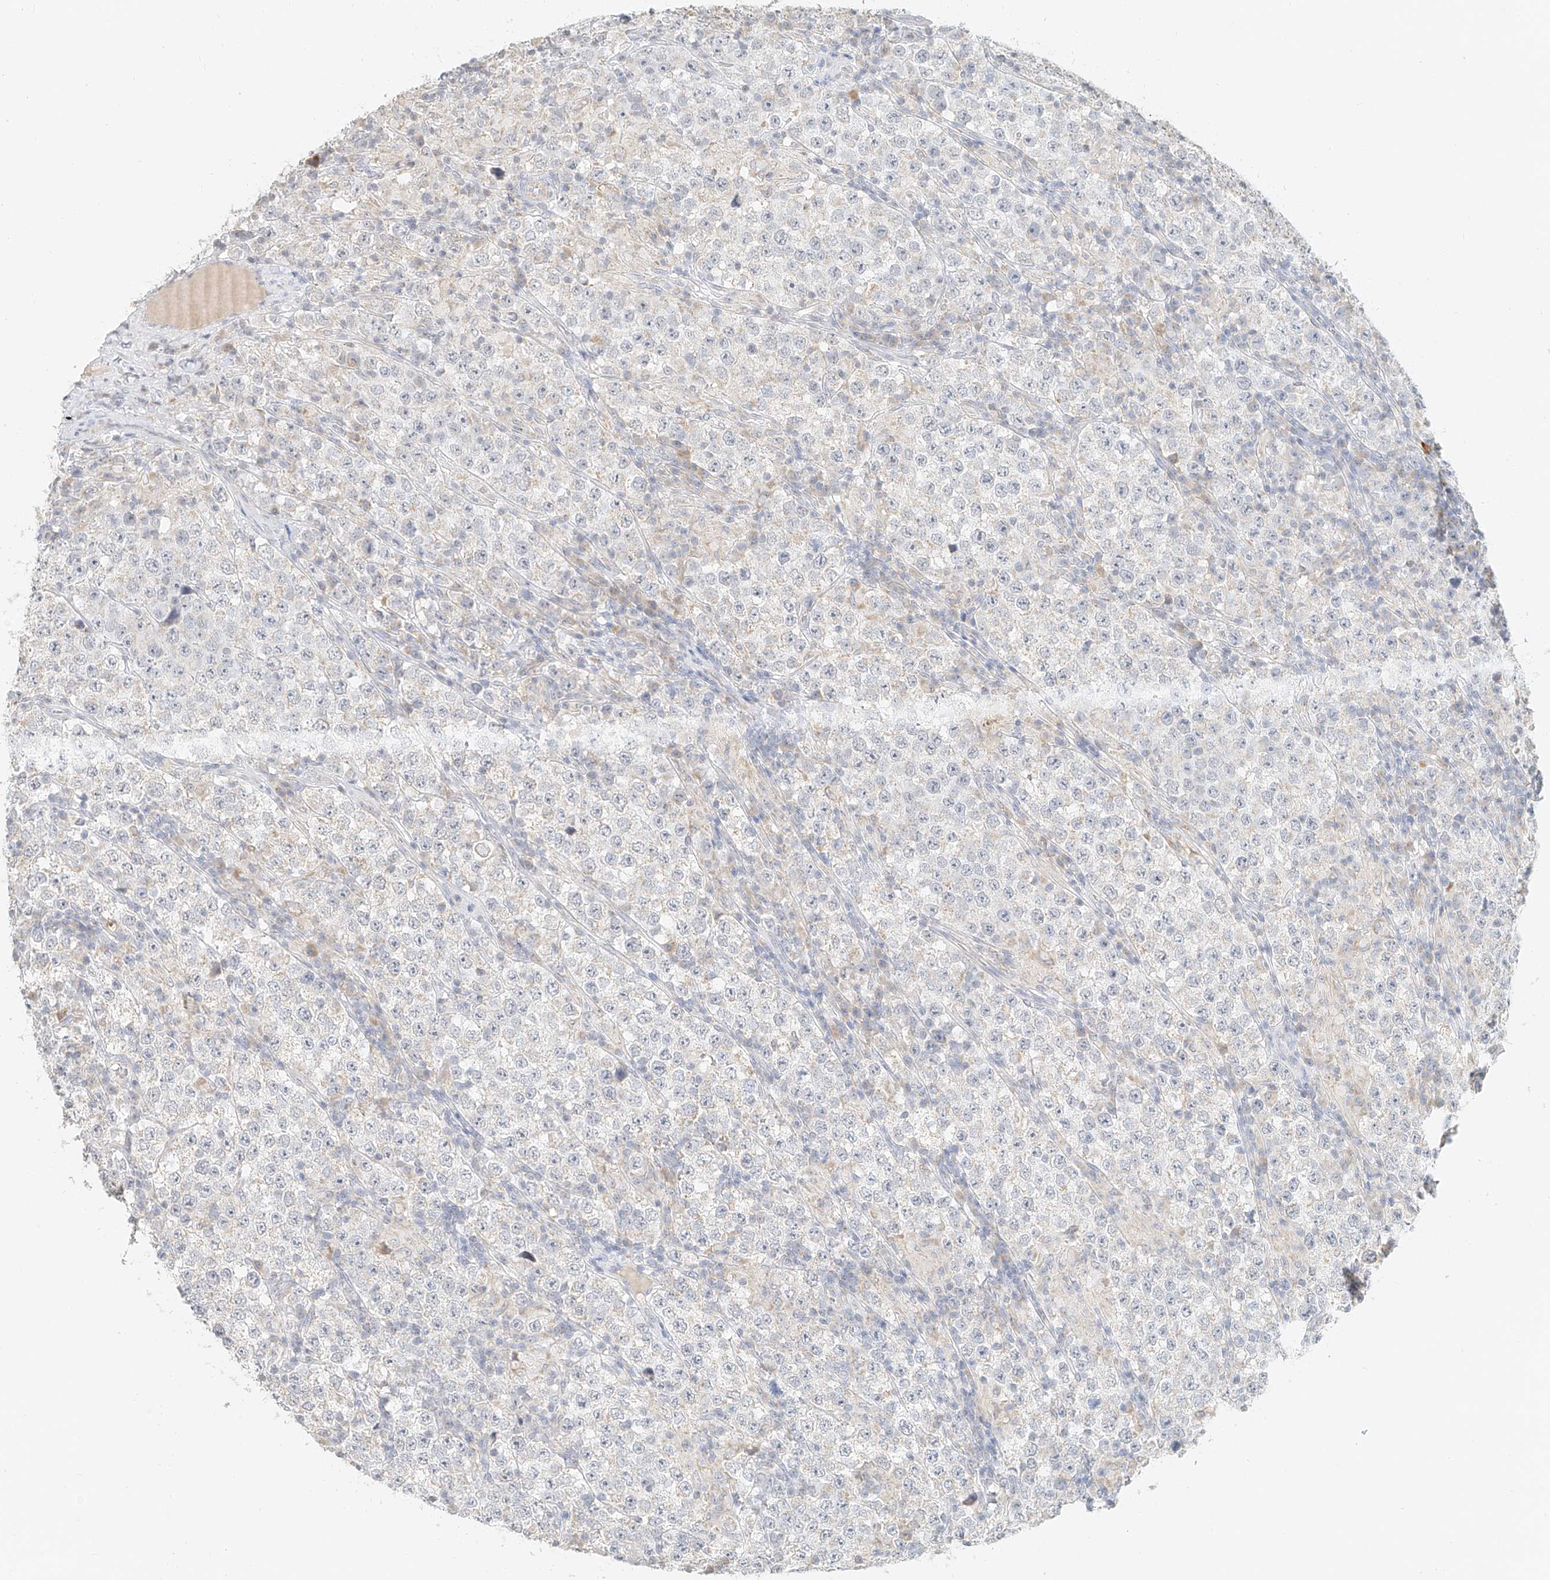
{"staining": {"intensity": "negative", "quantity": "none", "location": "none"}, "tissue": "testis cancer", "cell_type": "Tumor cells", "image_type": "cancer", "snomed": [{"axis": "morphology", "description": "Normal tissue, NOS"}, {"axis": "morphology", "description": "Urothelial carcinoma, High grade"}, {"axis": "morphology", "description": "Seminoma, NOS"}, {"axis": "morphology", "description": "Carcinoma, Embryonal, NOS"}, {"axis": "topography", "description": "Urinary bladder"}, {"axis": "topography", "description": "Testis"}], "caption": "Immunohistochemistry (IHC) of human testis cancer (embryonal carcinoma) displays no staining in tumor cells.", "gene": "CXorf58", "patient": {"sex": "male", "age": 41}}